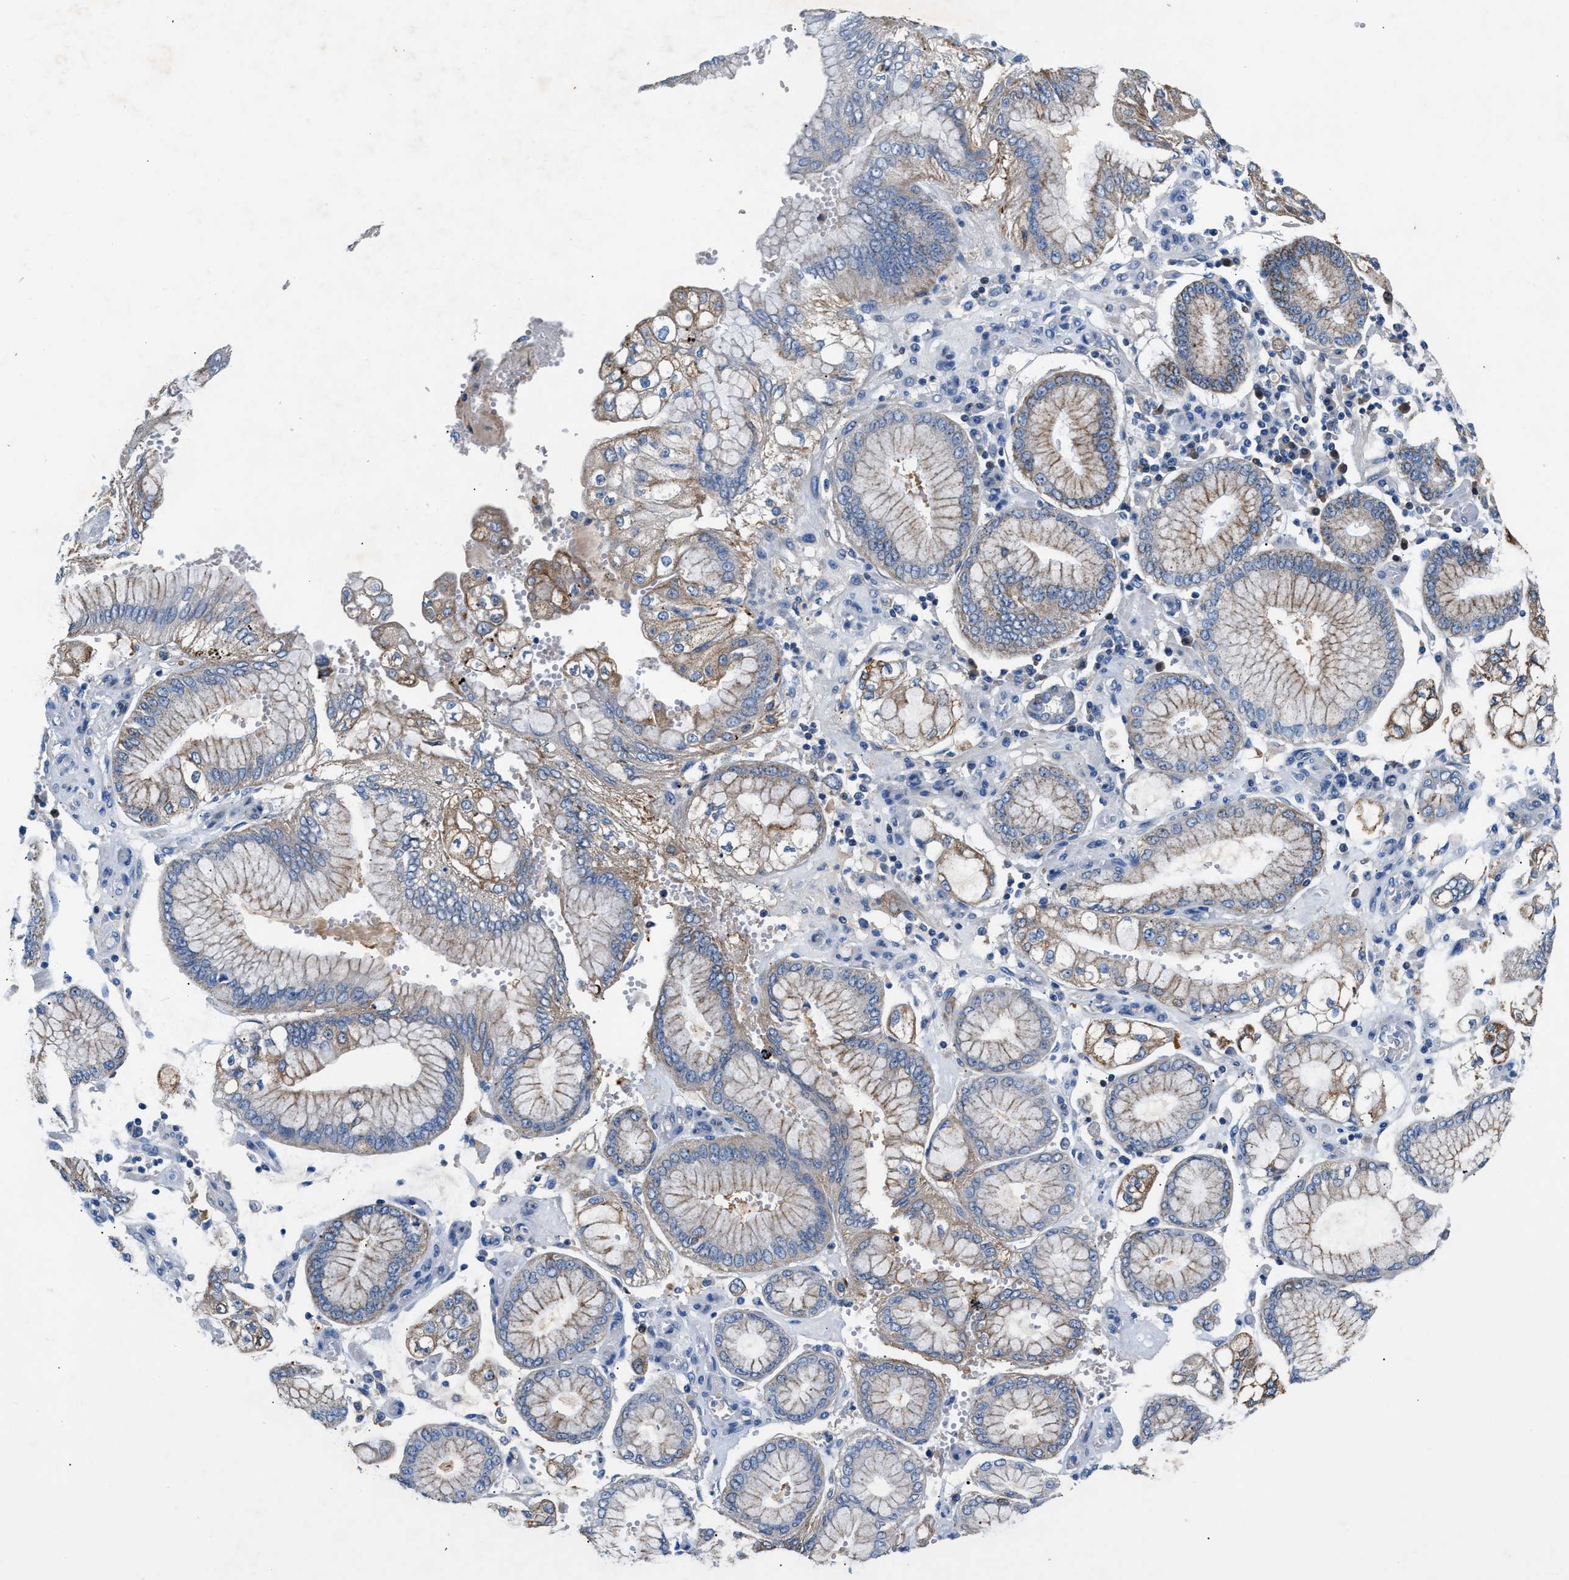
{"staining": {"intensity": "negative", "quantity": "none", "location": "none"}, "tissue": "stomach cancer", "cell_type": "Tumor cells", "image_type": "cancer", "snomed": [{"axis": "morphology", "description": "Adenocarcinoma, NOS"}, {"axis": "topography", "description": "Stomach"}], "caption": "IHC micrograph of adenocarcinoma (stomach) stained for a protein (brown), which exhibits no staining in tumor cells. (Brightfield microscopy of DAB (3,3'-diaminobenzidine) immunohistochemistry at high magnification).", "gene": "TUT7", "patient": {"sex": "male", "age": 76}}